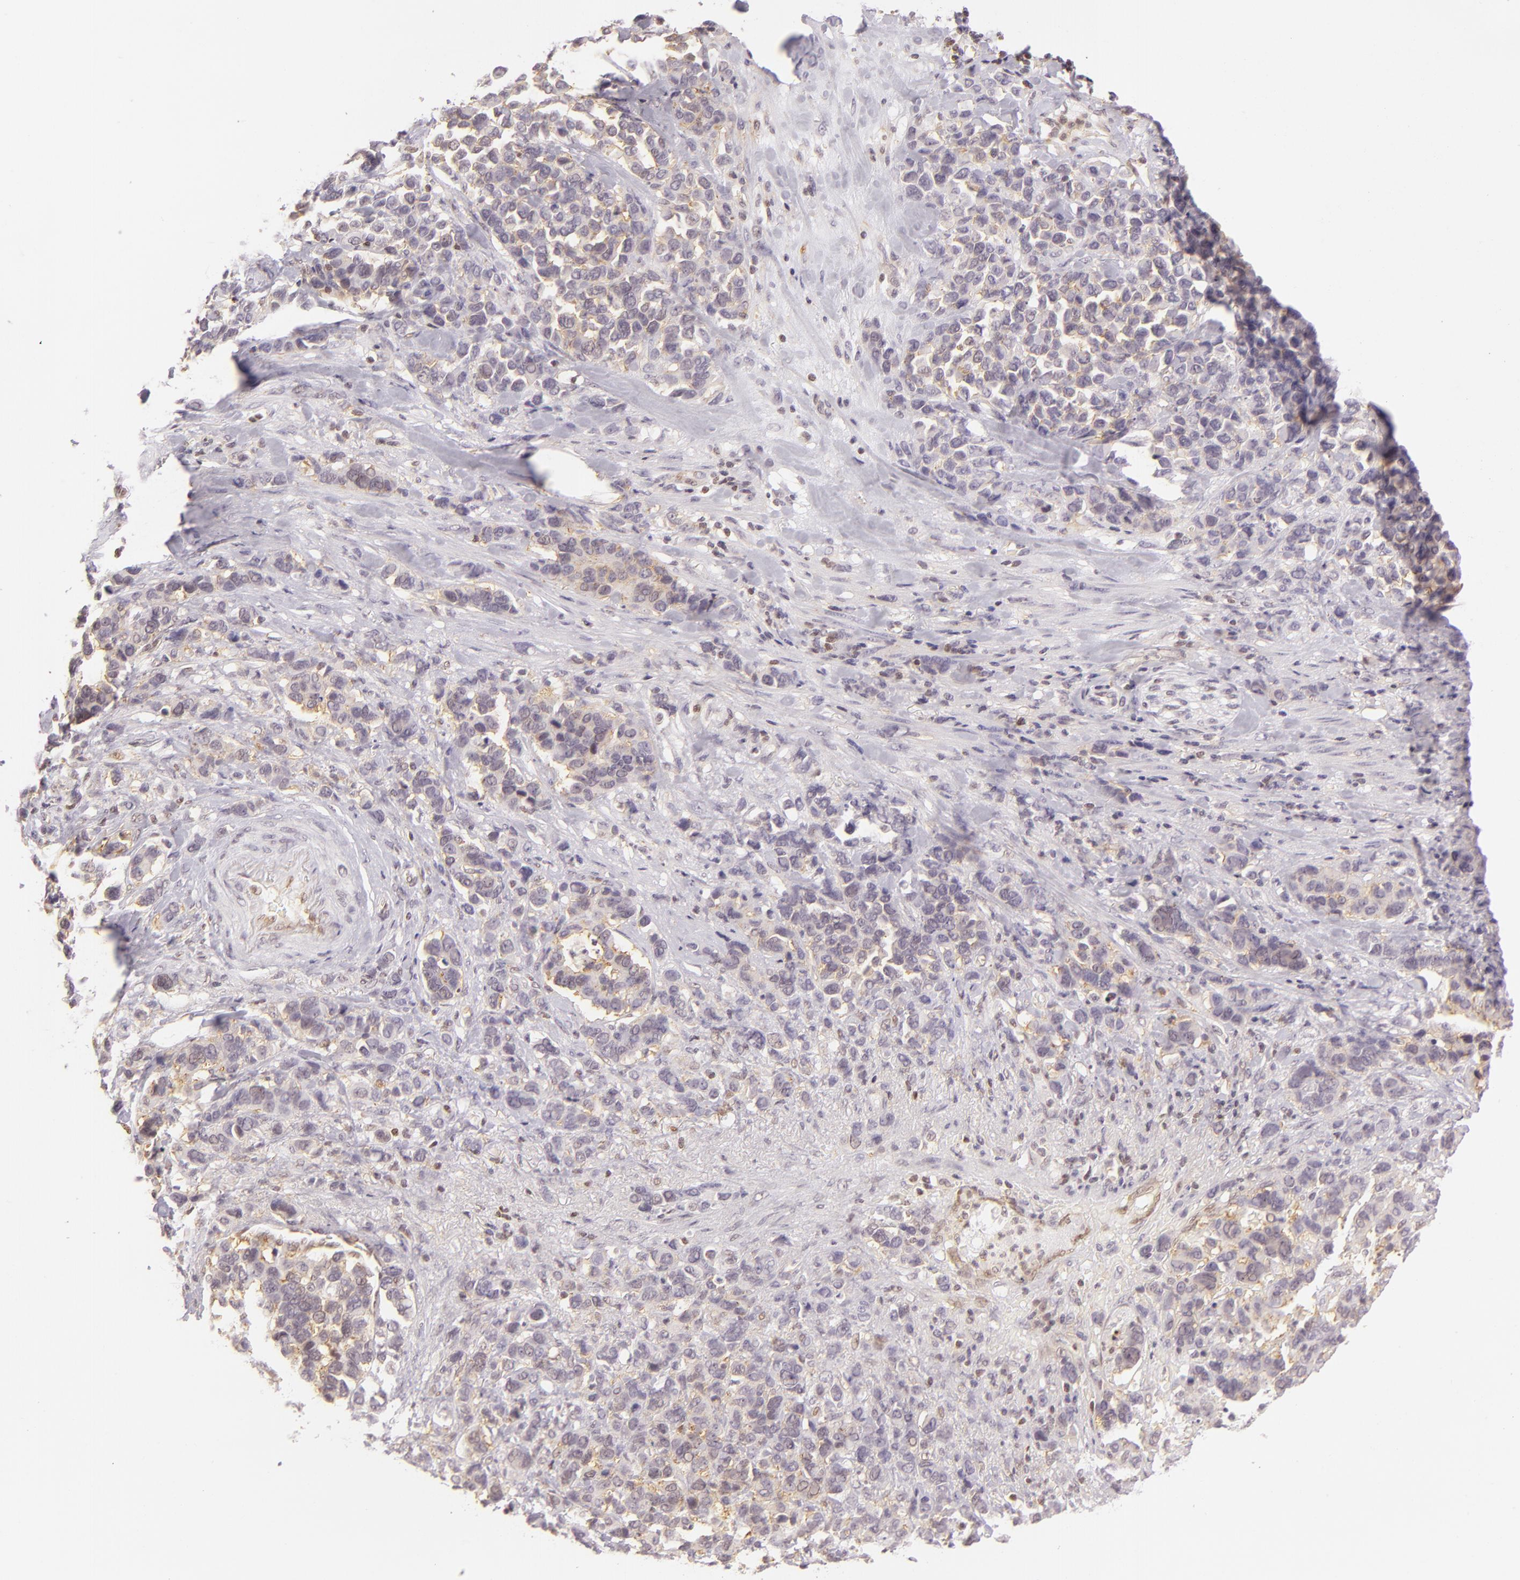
{"staining": {"intensity": "weak", "quantity": "<25%", "location": "cytoplasmic/membranous"}, "tissue": "stomach cancer", "cell_type": "Tumor cells", "image_type": "cancer", "snomed": [{"axis": "morphology", "description": "Adenocarcinoma, NOS"}, {"axis": "topography", "description": "Stomach, upper"}], "caption": "Stomach cancer (adenocarcinoma) was stained to show a protein in brown. There is no significant positivity in tumor cells.", "gene": "IMPDH1", "patient": {"sex": "male", "age": 71}}